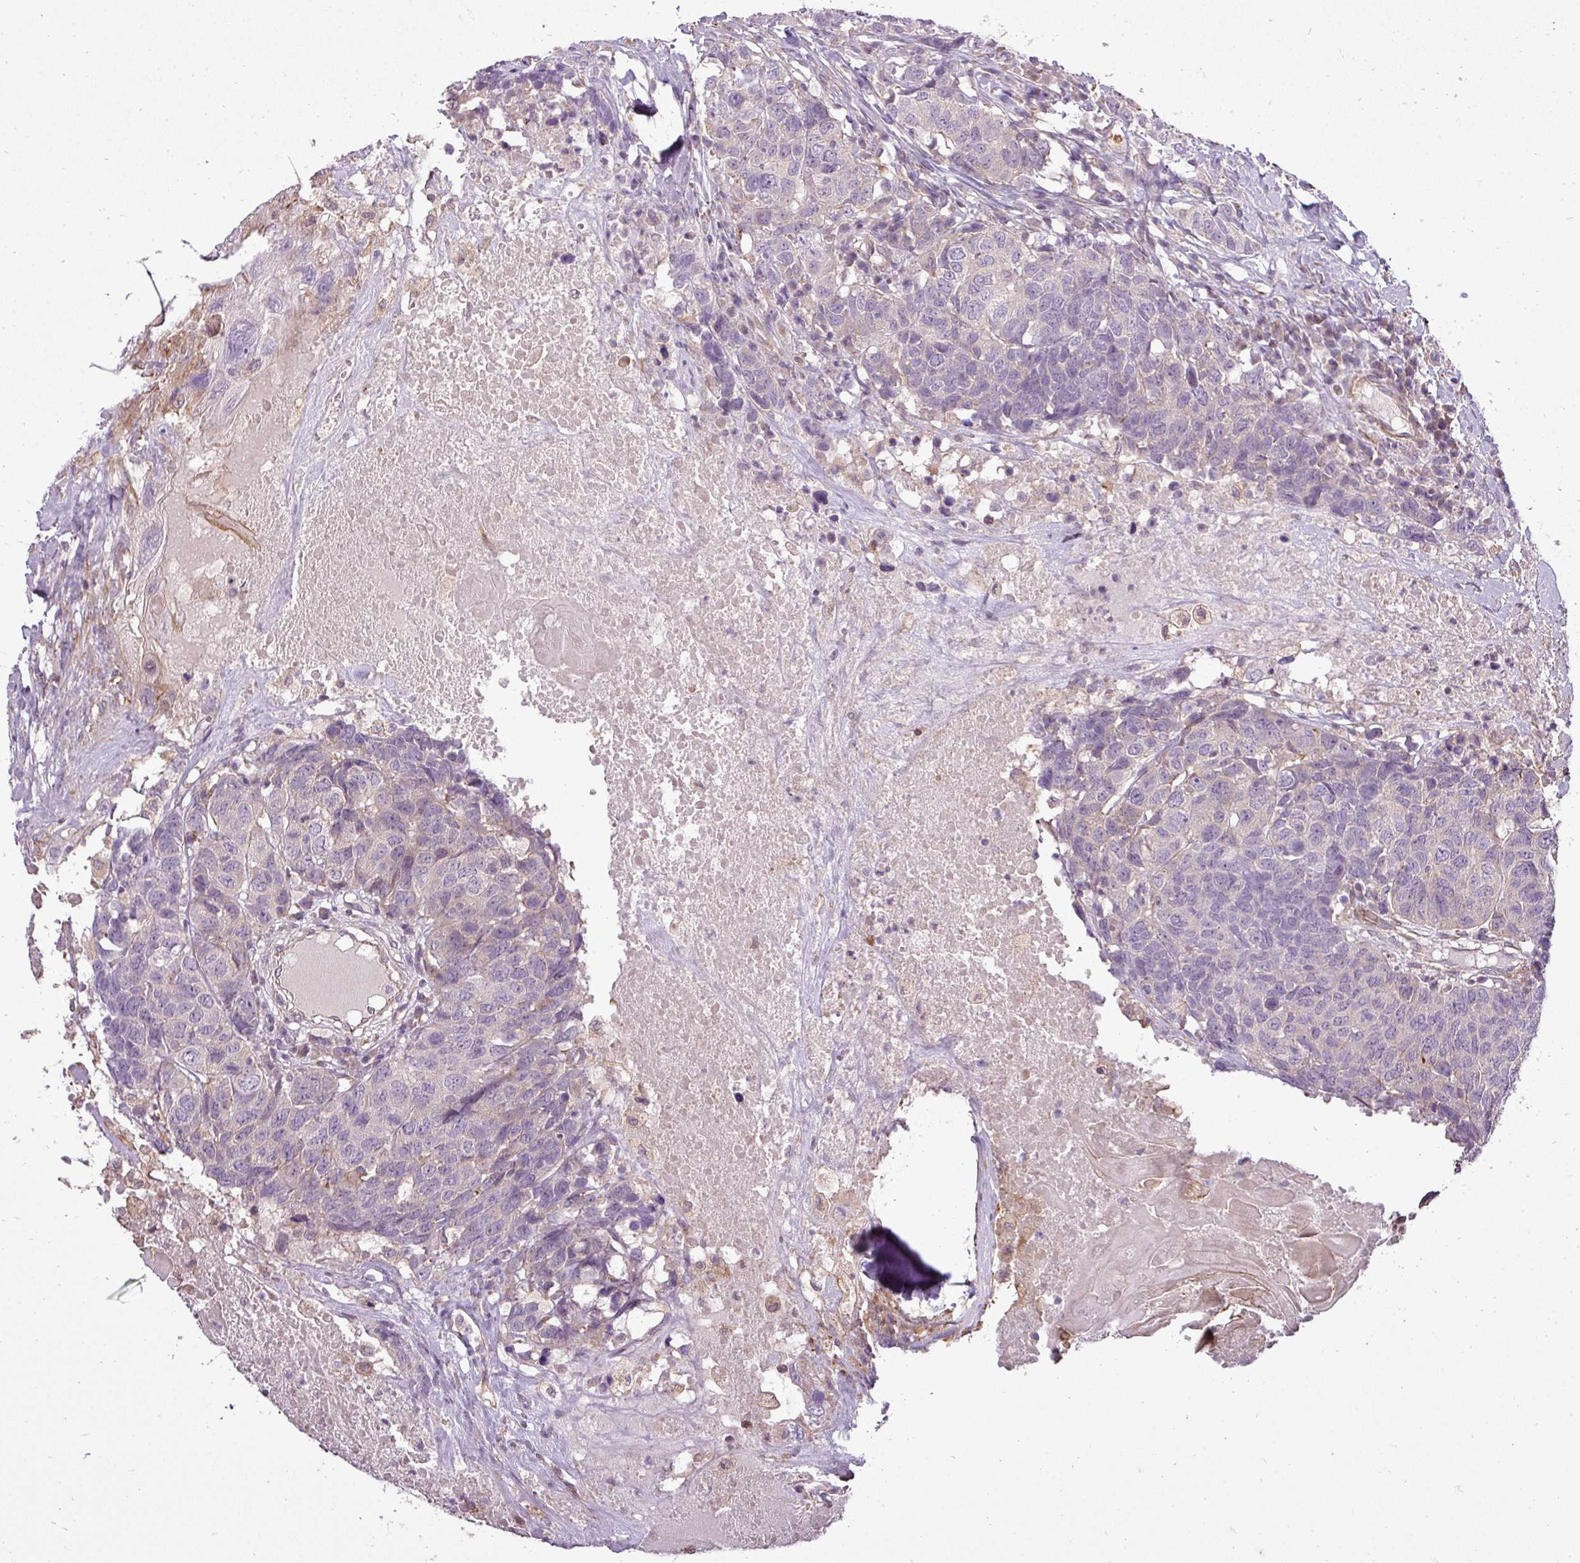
{"staining": {"intensity": "negative", "quantity": "none", "location": "none"}, "tissue": "head and neck cancer", "cell_type": "Tumor cells", "image_type": "cancer", "snomed": [{"axis": "morphology", "description": "Squamous cell carcinoma, NOS"}, {"axis": "topography", "description": "Head-Neck"}], "caption": "Immunohistochemical staining of human head and neck cancer (squamous cell carcinoma) shows no significant staining in tumor cells. Brightfield microscopy of IHC stained with DAB (3,3'-diaminobenzidine) (brown) and hematoxylin (blue), captured at high magnification.", "gene": "PDRG1", "patient": {"sex": "male", "age": 66}}